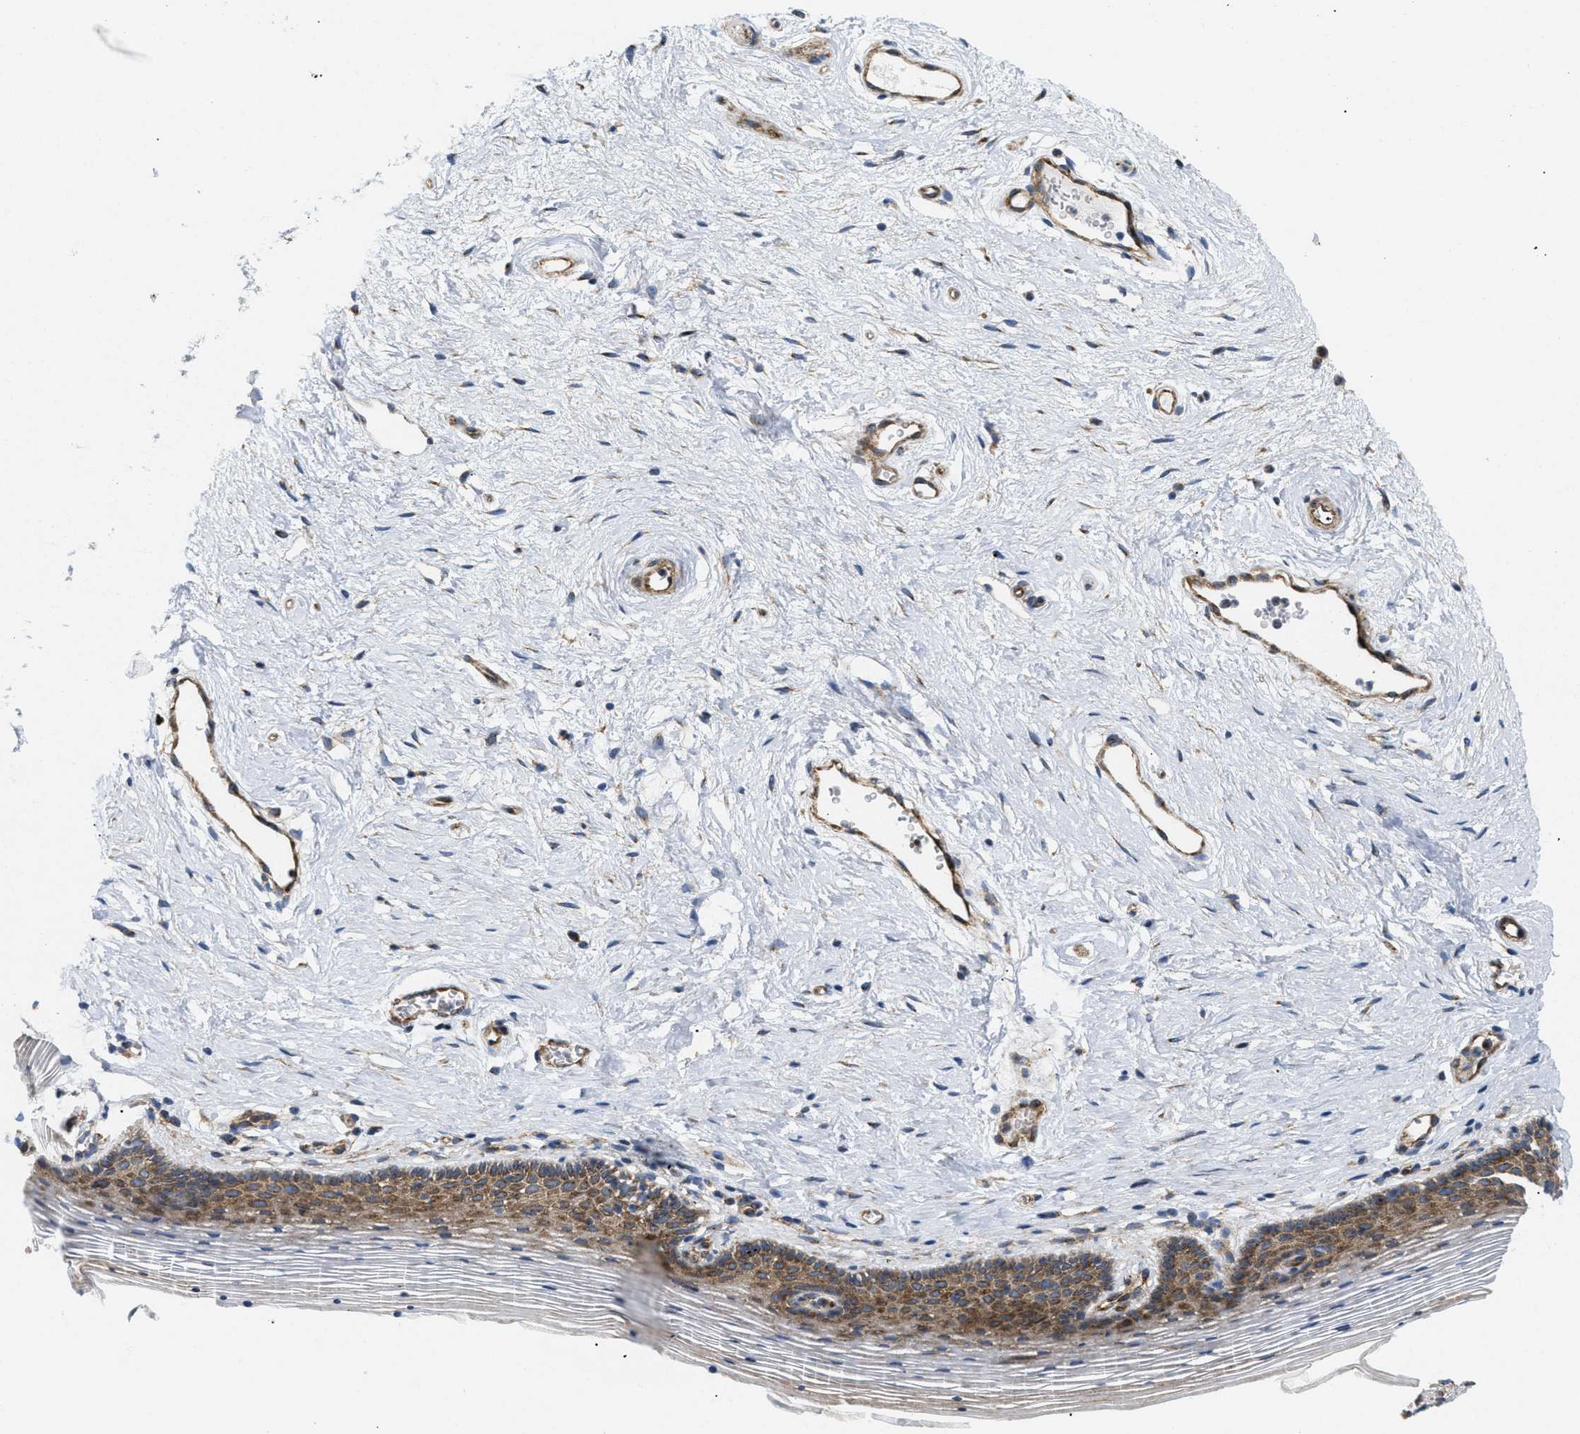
{"staining": {"intensity": "moderate", "quantity": "25%-75%", "location": "cytoplasmic/membranous"}, "tissue": "vagina", "cell_type": "Squamous epithelial cells", "image_type": "normal", "snomed": [{"axis": "morphology", "description": "Normal tissue, NOS"}, {"axis": "topography", "description": "Vagina"}], "caption": "IHC of normal vagina demonstrates medium levels of moderate cytoplasmic/membranous staining in approximately 25%-75% of squamous epithelial cells. (Stains: DAB (3,3'-diaminobenzidine) in brown, nuclei in blue, Microscopy: brightfield microscopy at high magnification).", "gene": "DCTN4", "patient": {"sex": "female", "age": 32}}